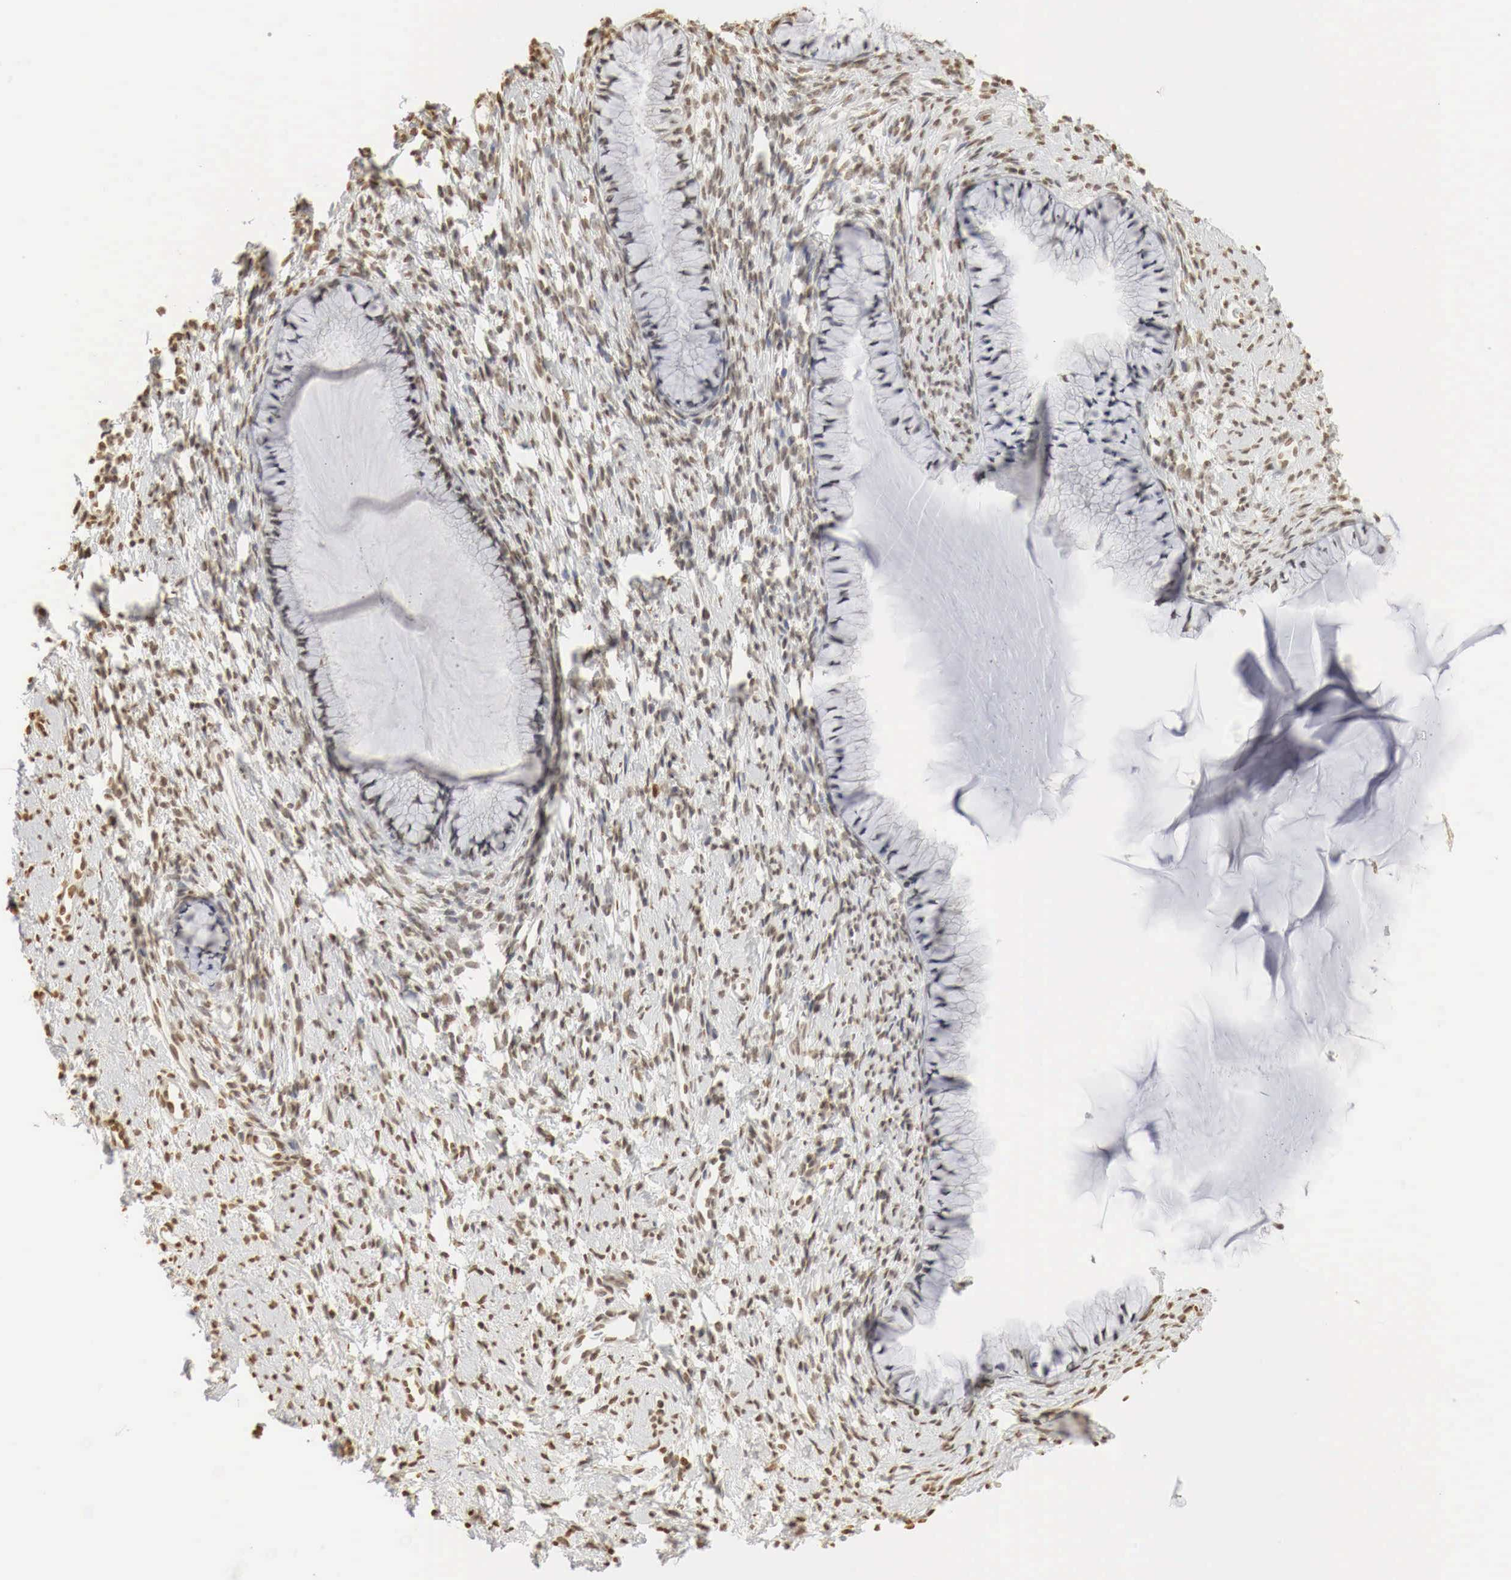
{"staining": {"intensity": "weak", "quantity": "25%-75%", "location": "nuclear"}, "tissue": "cervix", "cell_type": "Glandular cells", "image_type": "normal", "snomed": [{"axis": "morphology", "description": "Normal tissue, NOS"}, {"axis": "topography", "description": "Cervix"}], "caption": "This micrograph displays IHC staining of unremarkable cervix, with low weak nuclear positivity in approximately 25%-75% of glandular cells.", "gene": "ERBB4", "patient": {"sex": "female", "age": 82}}